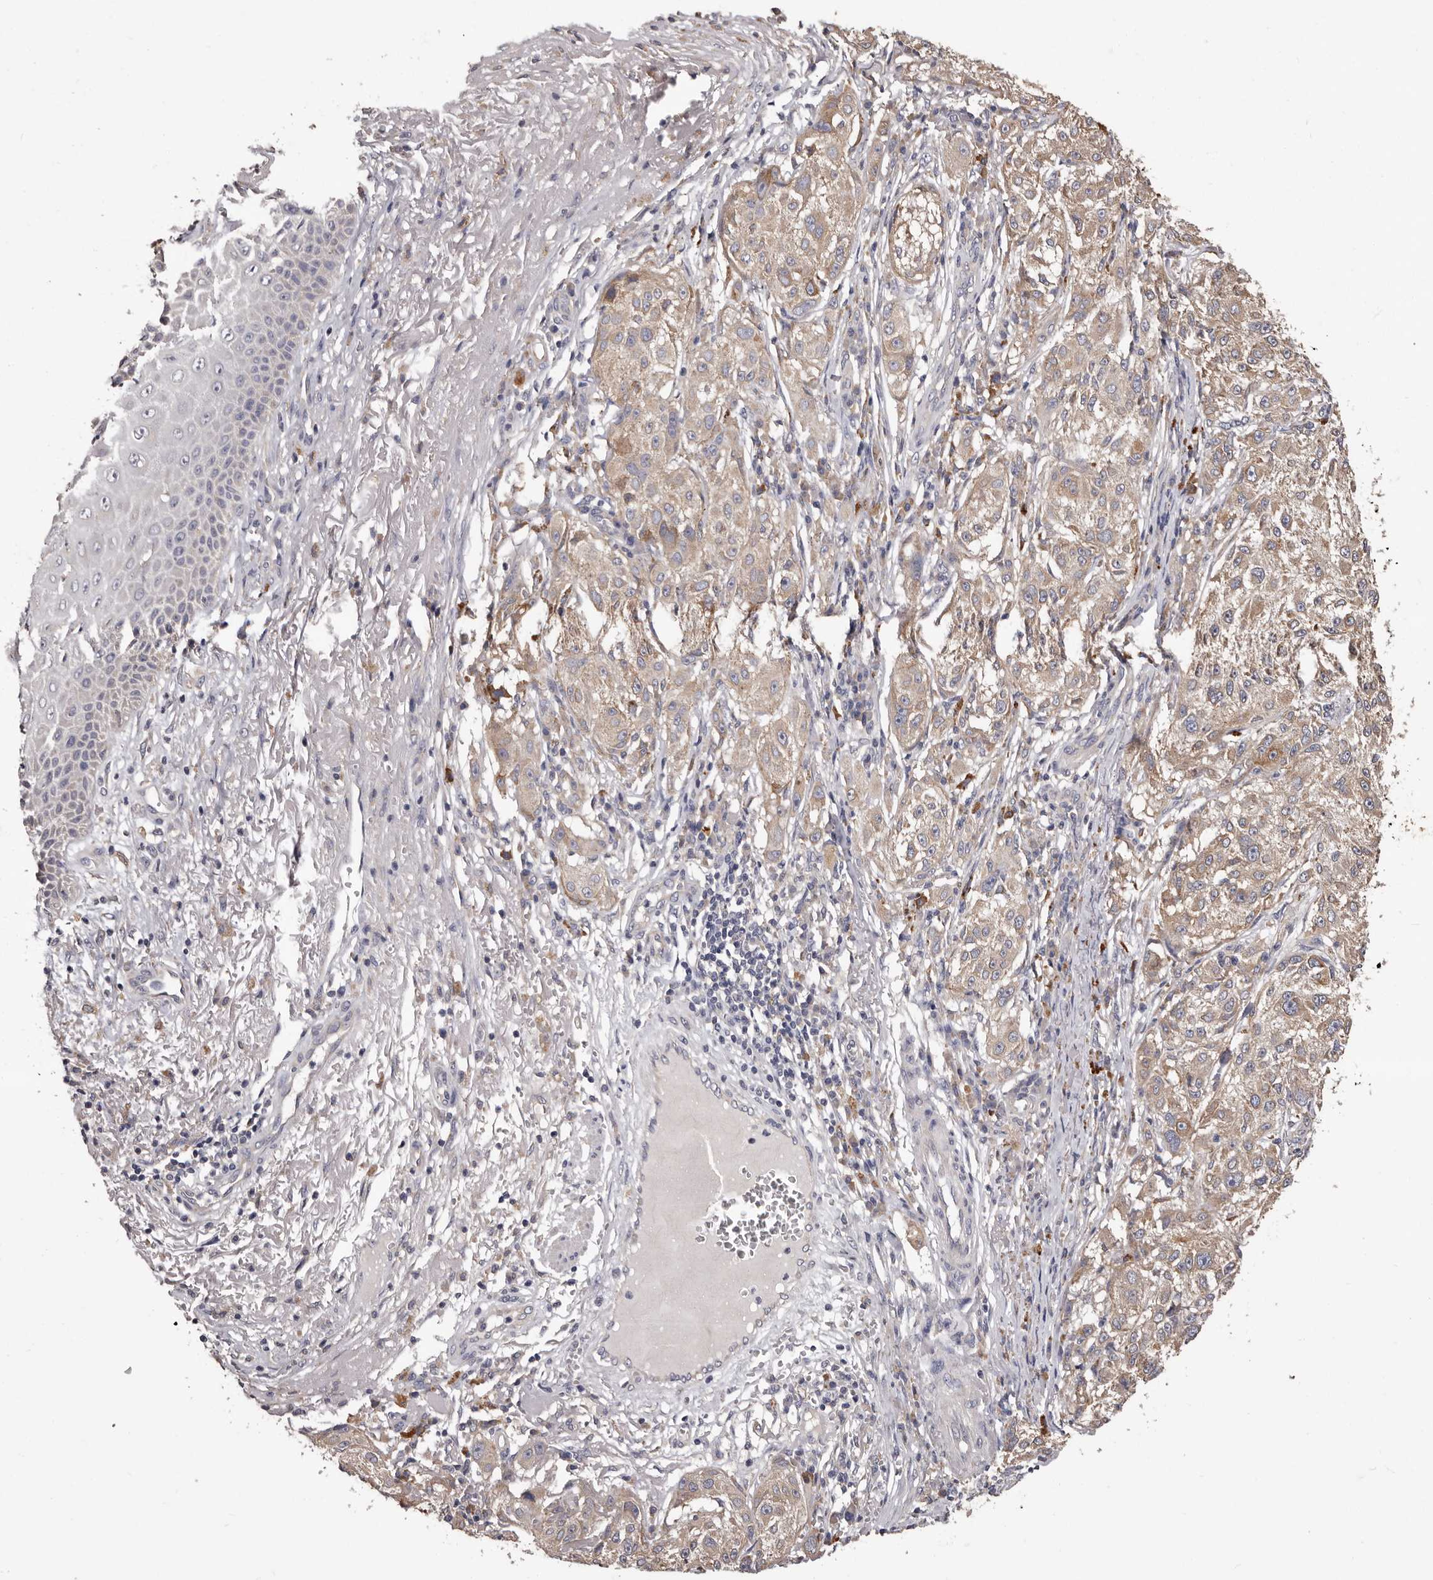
{"staining": {"intensity": "weak", "quantity": "25%-75%", "location": "cytoplasmic/membranous"}, "tissue": "melanoma", "cell_type": "Tumor cells", "image_type": "cancer", "snomed": [{"axis": "morphology", "description": "Necrosis, NOS"}, {"axis": "morphology", "description": "Malignant melanoma, NOS"}, {"axis": "topography", "description": "Skin"}], "caption": "Immunohistochemical staining of melanoma displays low levels of weak cytoplasmic/membranous positivity in approximately 25%-75% of tumor cells.", "gene": "ETNK1", "patient": {"sex": "female", "age": 87}}